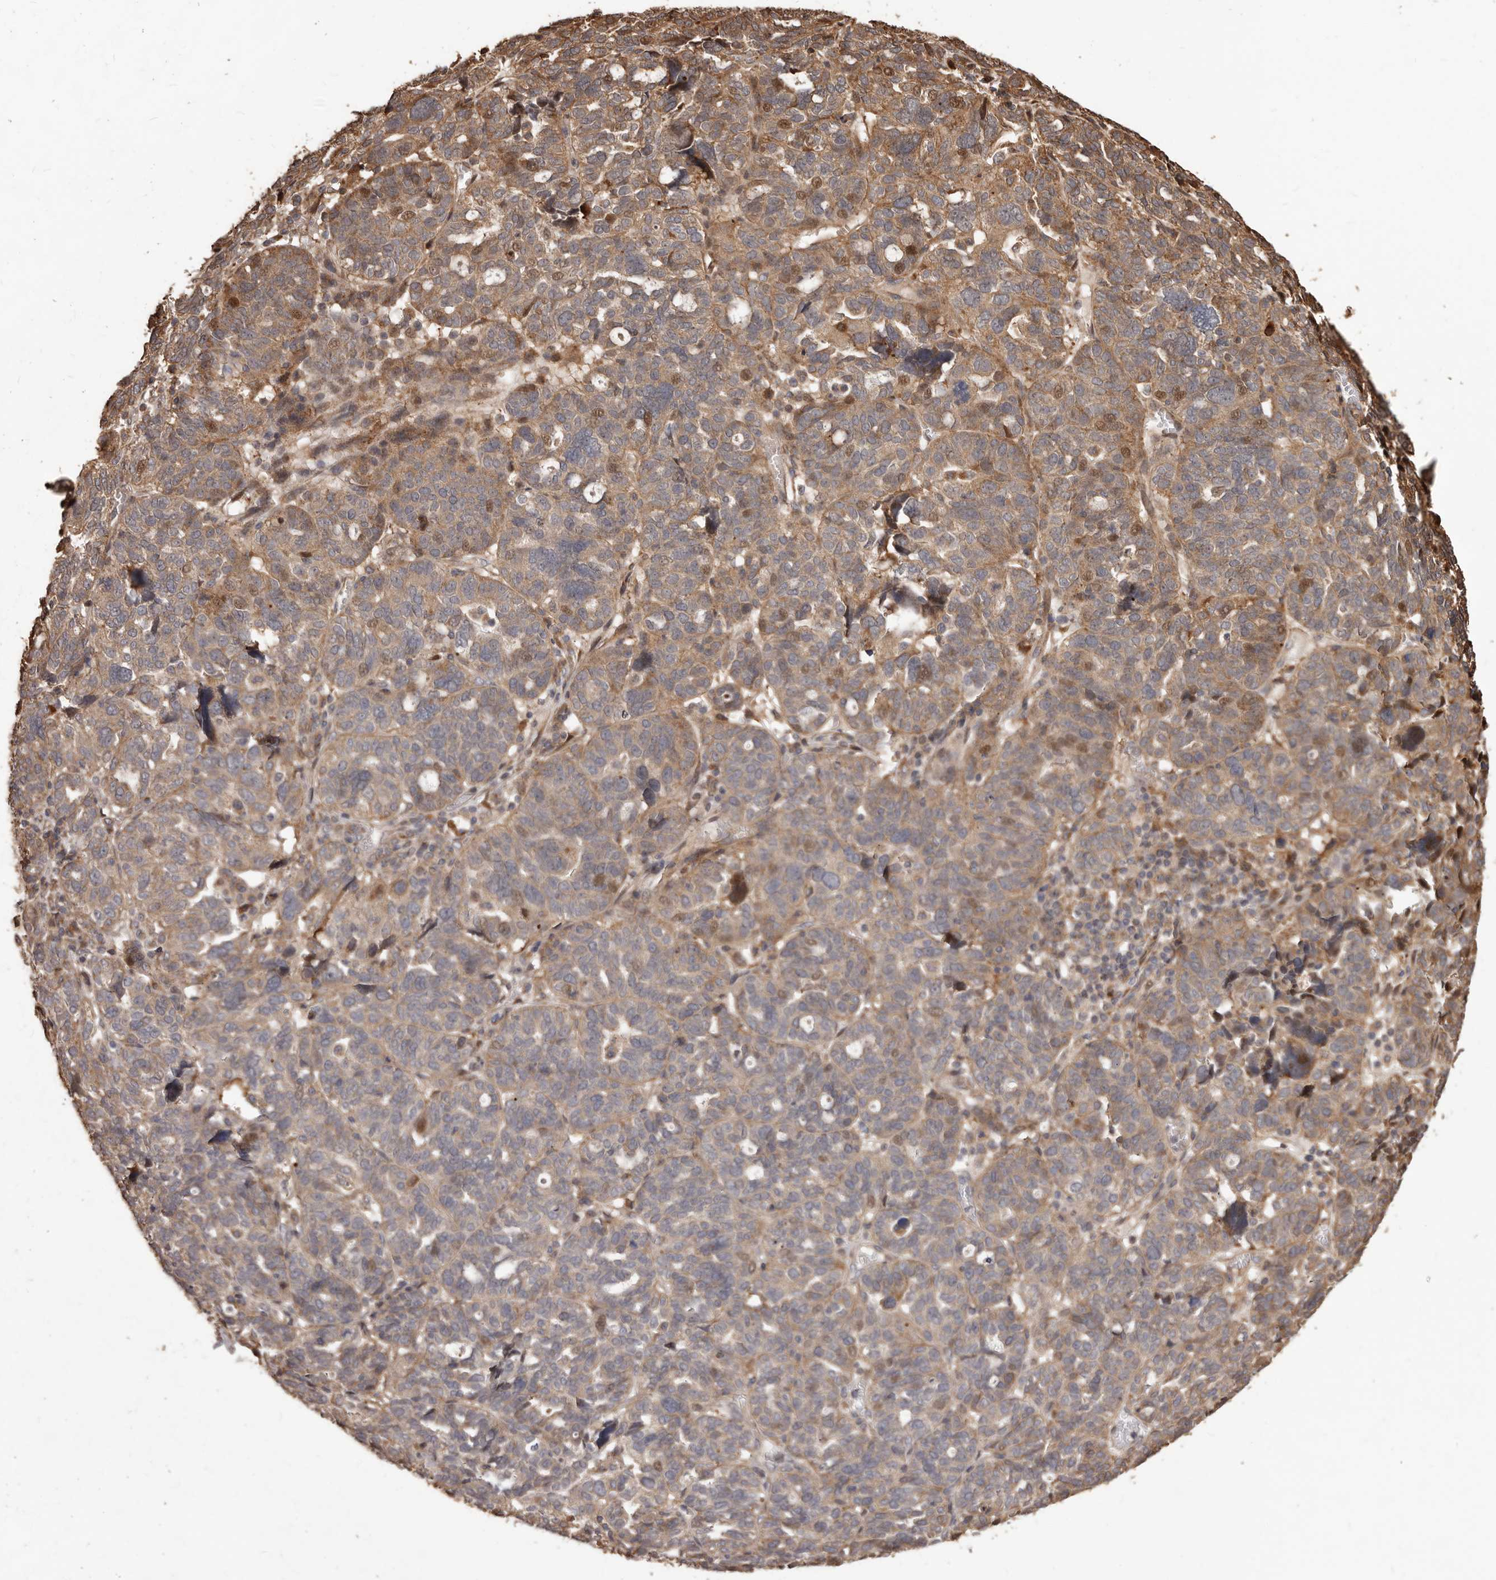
{"staining": {"intensity": "moderate", "quantity": "25%-75%", "location": "cytoplasmic/membranous"}, "tissue": "ovarian cancer", "cell_type": "Tumor cells", "image_type": "cancer", "snomed": [{"axis": "morphology", "description": "Cystadenocarcinoma, serous, NOS"}, {"axis": "topography", "description": "Ovary"}], "caption": "This image shows immunohistochemistry staining of ovarian cancer, with medium moderate cytoplasmic/membranous expression in about 25%-75% of tumor cells.", "gene": "MTO1", "patient": {"sex": "female", "age": 59}}